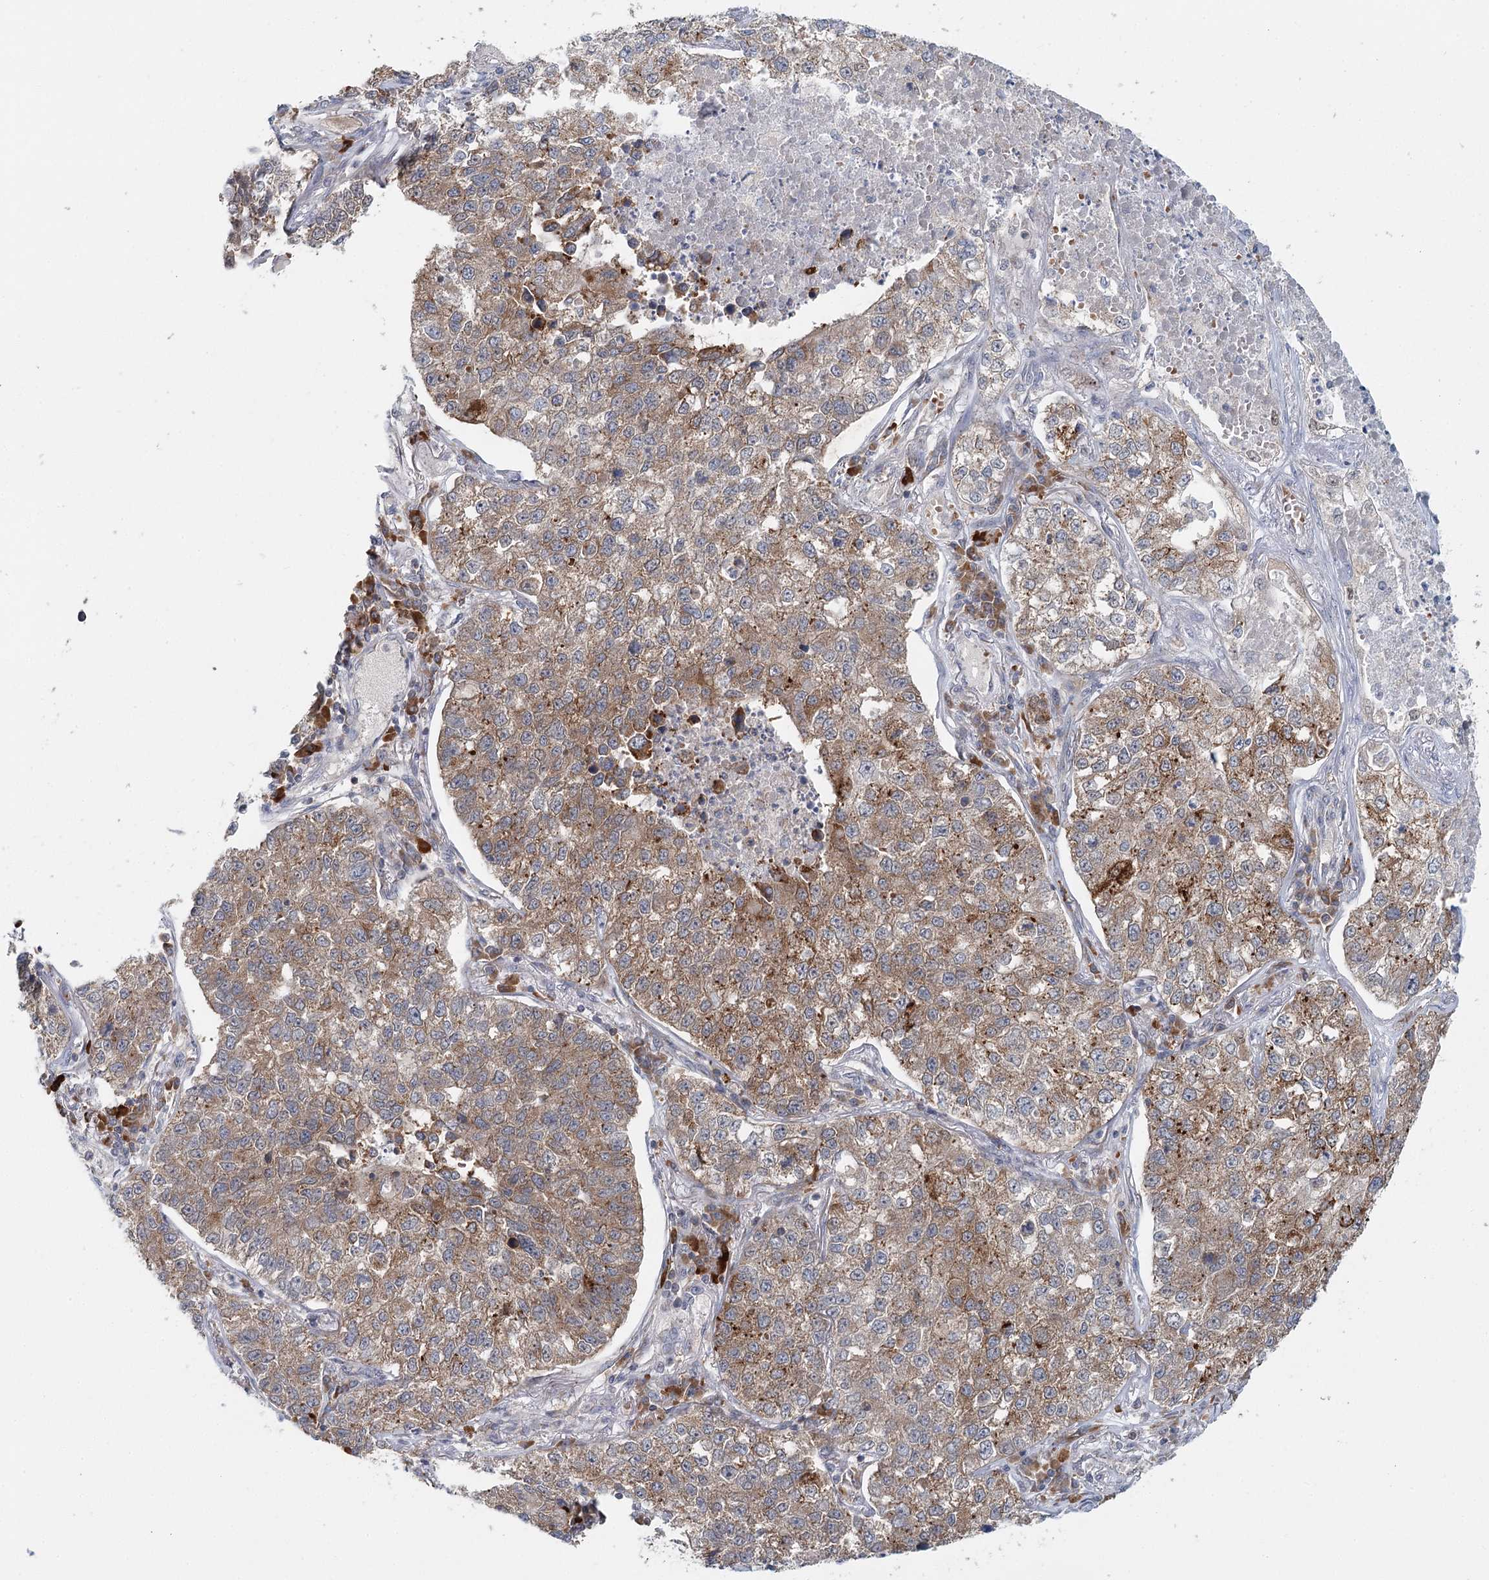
{"staining": {"intensity": "moderate", "quantity": ">75%", "location": "cytoplasmic/membranous"}, "tissue": "lung cancer", "cell_type": "Tumor cells", "image_type": "cancer", "snomed": [{"axis": "morphology", "description": "Adenocarcinoma, NOS"}, {"axis": "topography", "description": "Lung"}], "caption": "Protein expression analysis of human adenocarcinoma (lung) reveals moderate cytoplasmic/membranous expression in about >75% of tumor cells. (DAB = brown stain, brightfield microscopy at high magnification).", "gene": "ADK", "patient": {"sex": "male", "age": 49}}